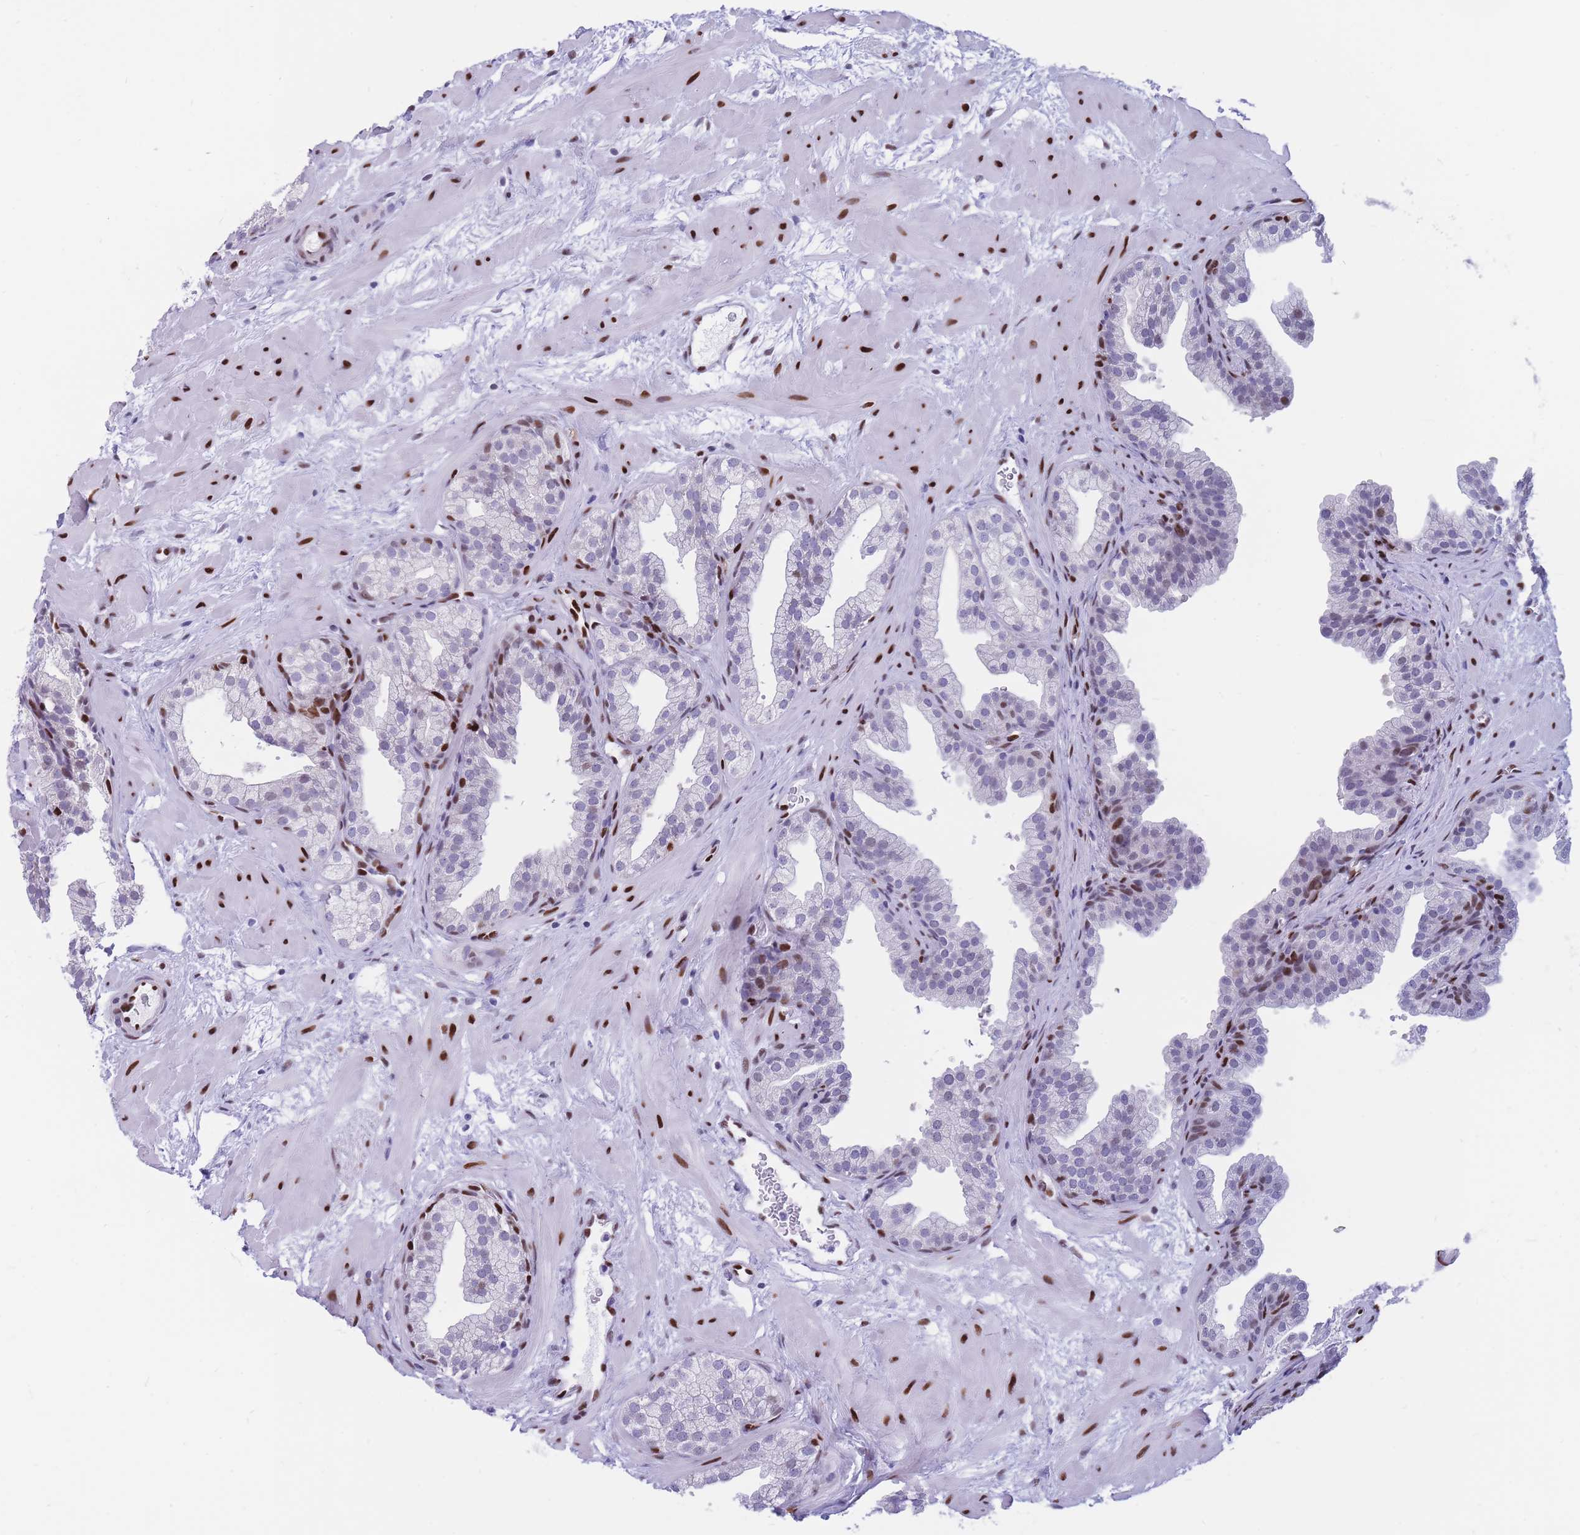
{"staining": {"intensity": "moderate", "quantity": "<25%", "location": "nuclear"}, "tissue": "prostate", "cell_type": "Glandular cells", "image_type": "normal", "snomed": [{"axis": "morphology", "description": "Normal tissue, NOS"}, {"axis": "topography", "description": "Prostate"}], "caption": "A brown stain highlights moderate nuclear positivity of a protein in glandular cells of benign human prostate. The staining was performed using DAB, with brown indicating positive protein expression. Nuclei are stained blue with hematoxylin.", "gene": "NASP", "patient": {"sex": "male", "age": 37}}